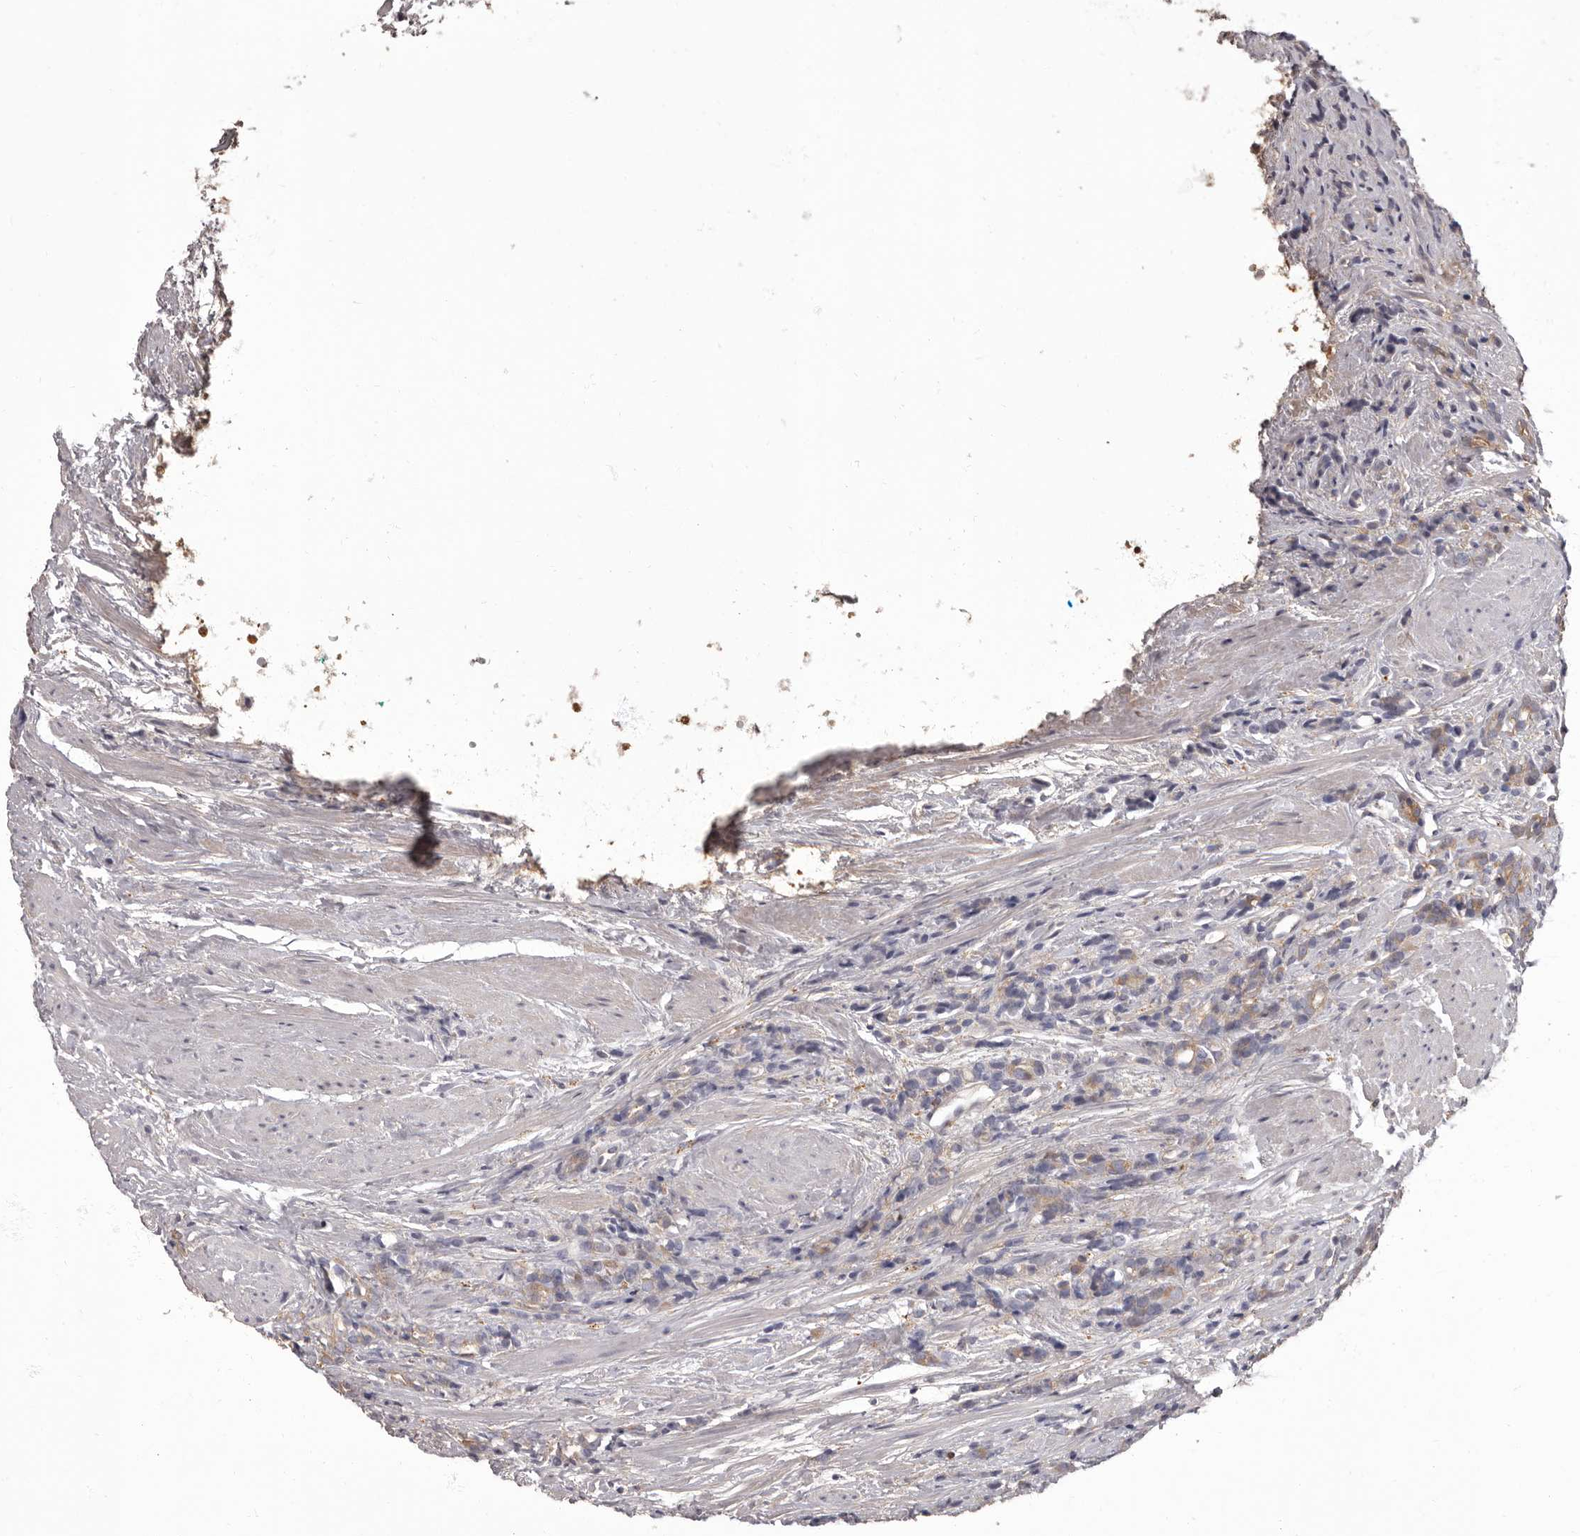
{"staining": {"intensity": "weak", "quantity": "25%-75%", "location": "cytoplasmic/membranous"}, "tissue": "prostate cancer", "cell_type": "Tumor cells", "image_type": "cancer", "snomed": [{"axis": "morphology", "description": "Adenocarcinoma, High grade"}, {"axis": "topography", "description": "Prostate"}], "caption": "A histopathology image of human prostate cancer (high-grade adenocarcinoma) stained for a protein reveals weak cytoplasmic/membranous brown staining in tumor cells.", "gene": "APEH", "patient": {"sex": "male", "age": 62}}